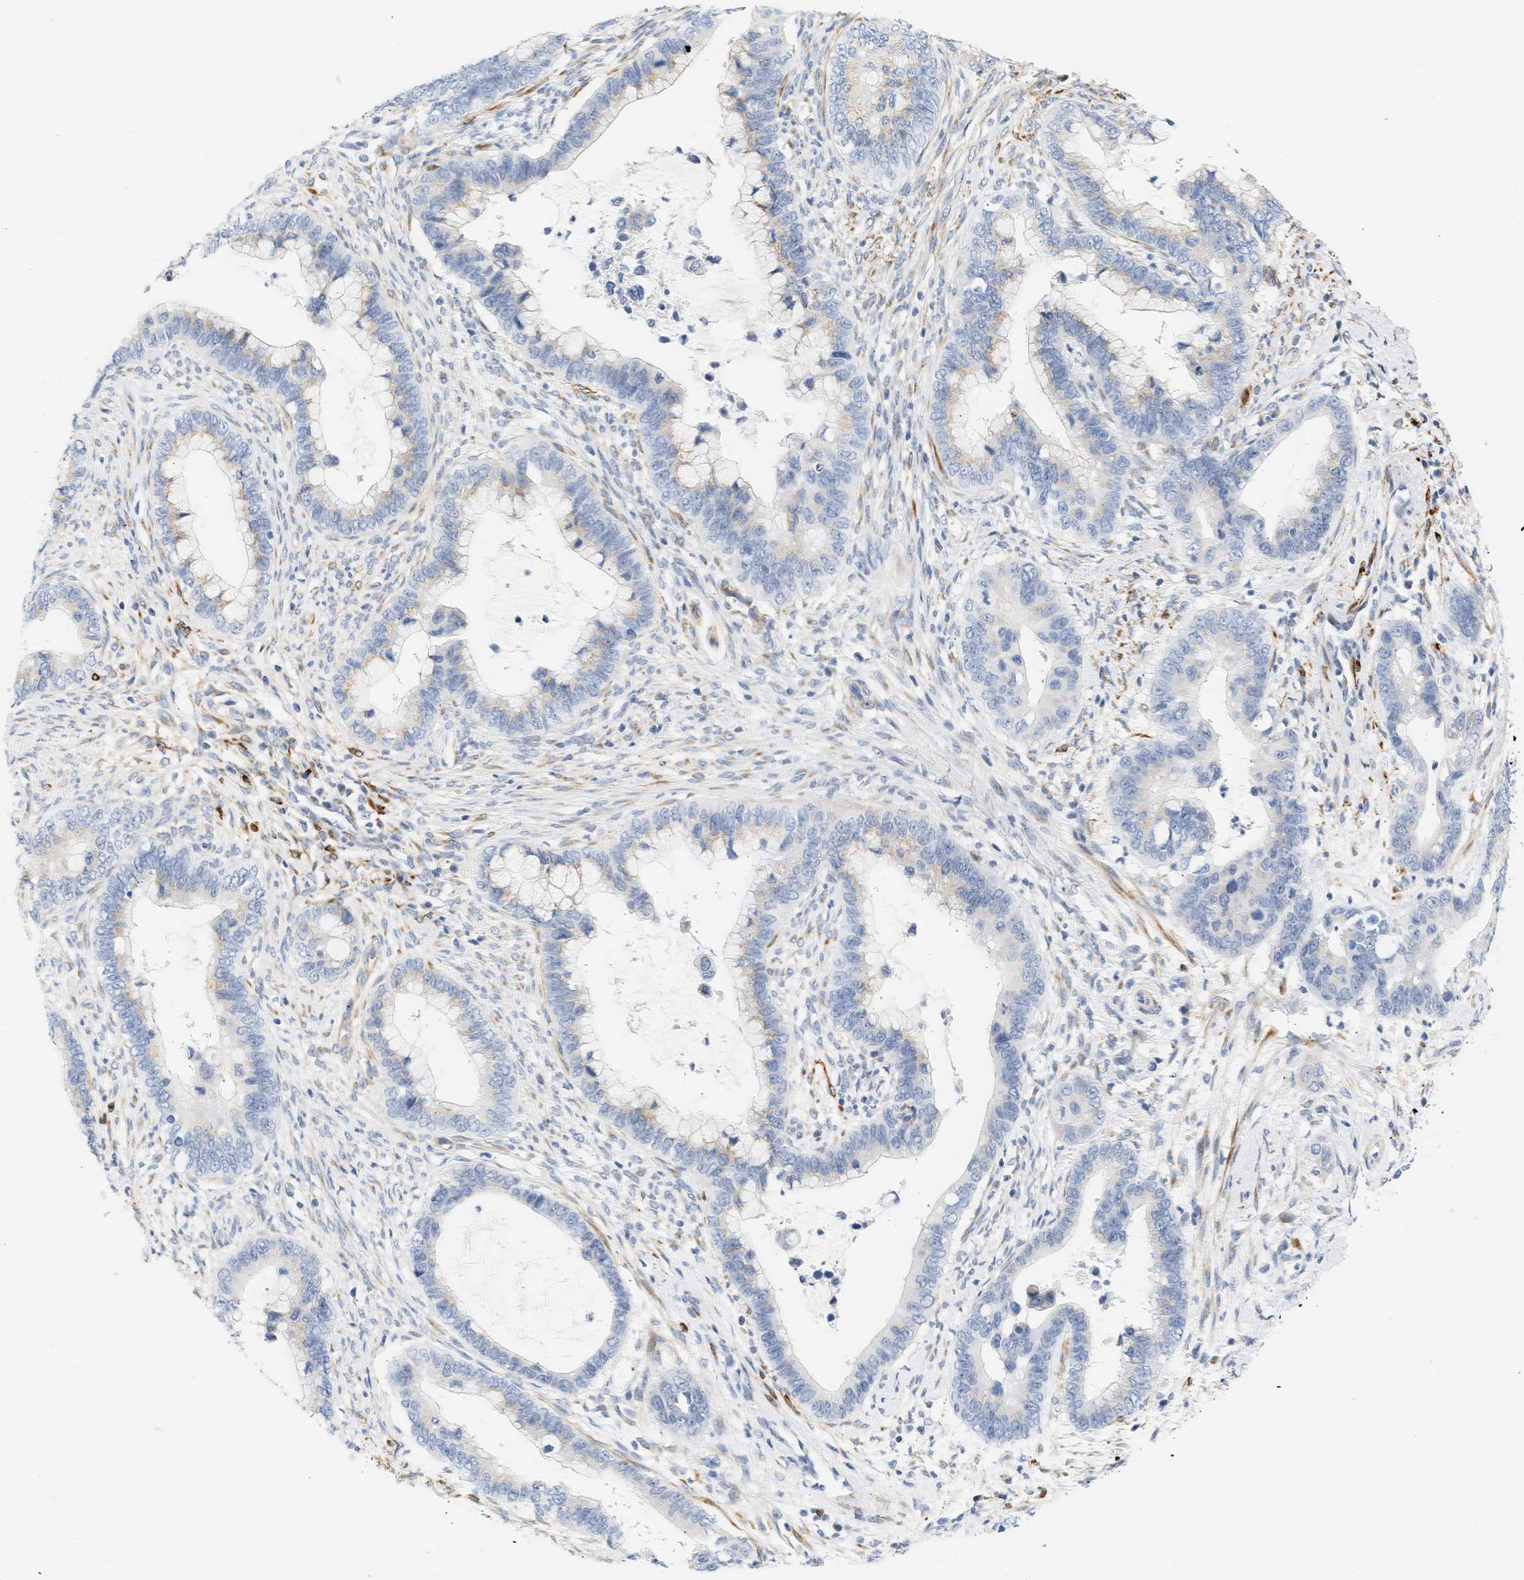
{"staining": {"intensity": "weak", "quantity": "<25%", "location": "cytoplasmic/membranous"}, "tissue": "cervical cancer", "cell_type": "Tumor cells", "image_type": "cancer", "snomed": [{"axis": "morphology", "description": "Adenocarcinoma, NOS"}, {"axis": "topography", "description": "Cervix"}], "caption": "A histopathology image of human cervical cancer (adenocarcinoma) is negative for staining in tumor cells. (DAB immunohistochemistry visualized using brightfield microscopy, high magnification).", "gene": "SLC30A7", "patient": {"sex": "female", "age": 44}}